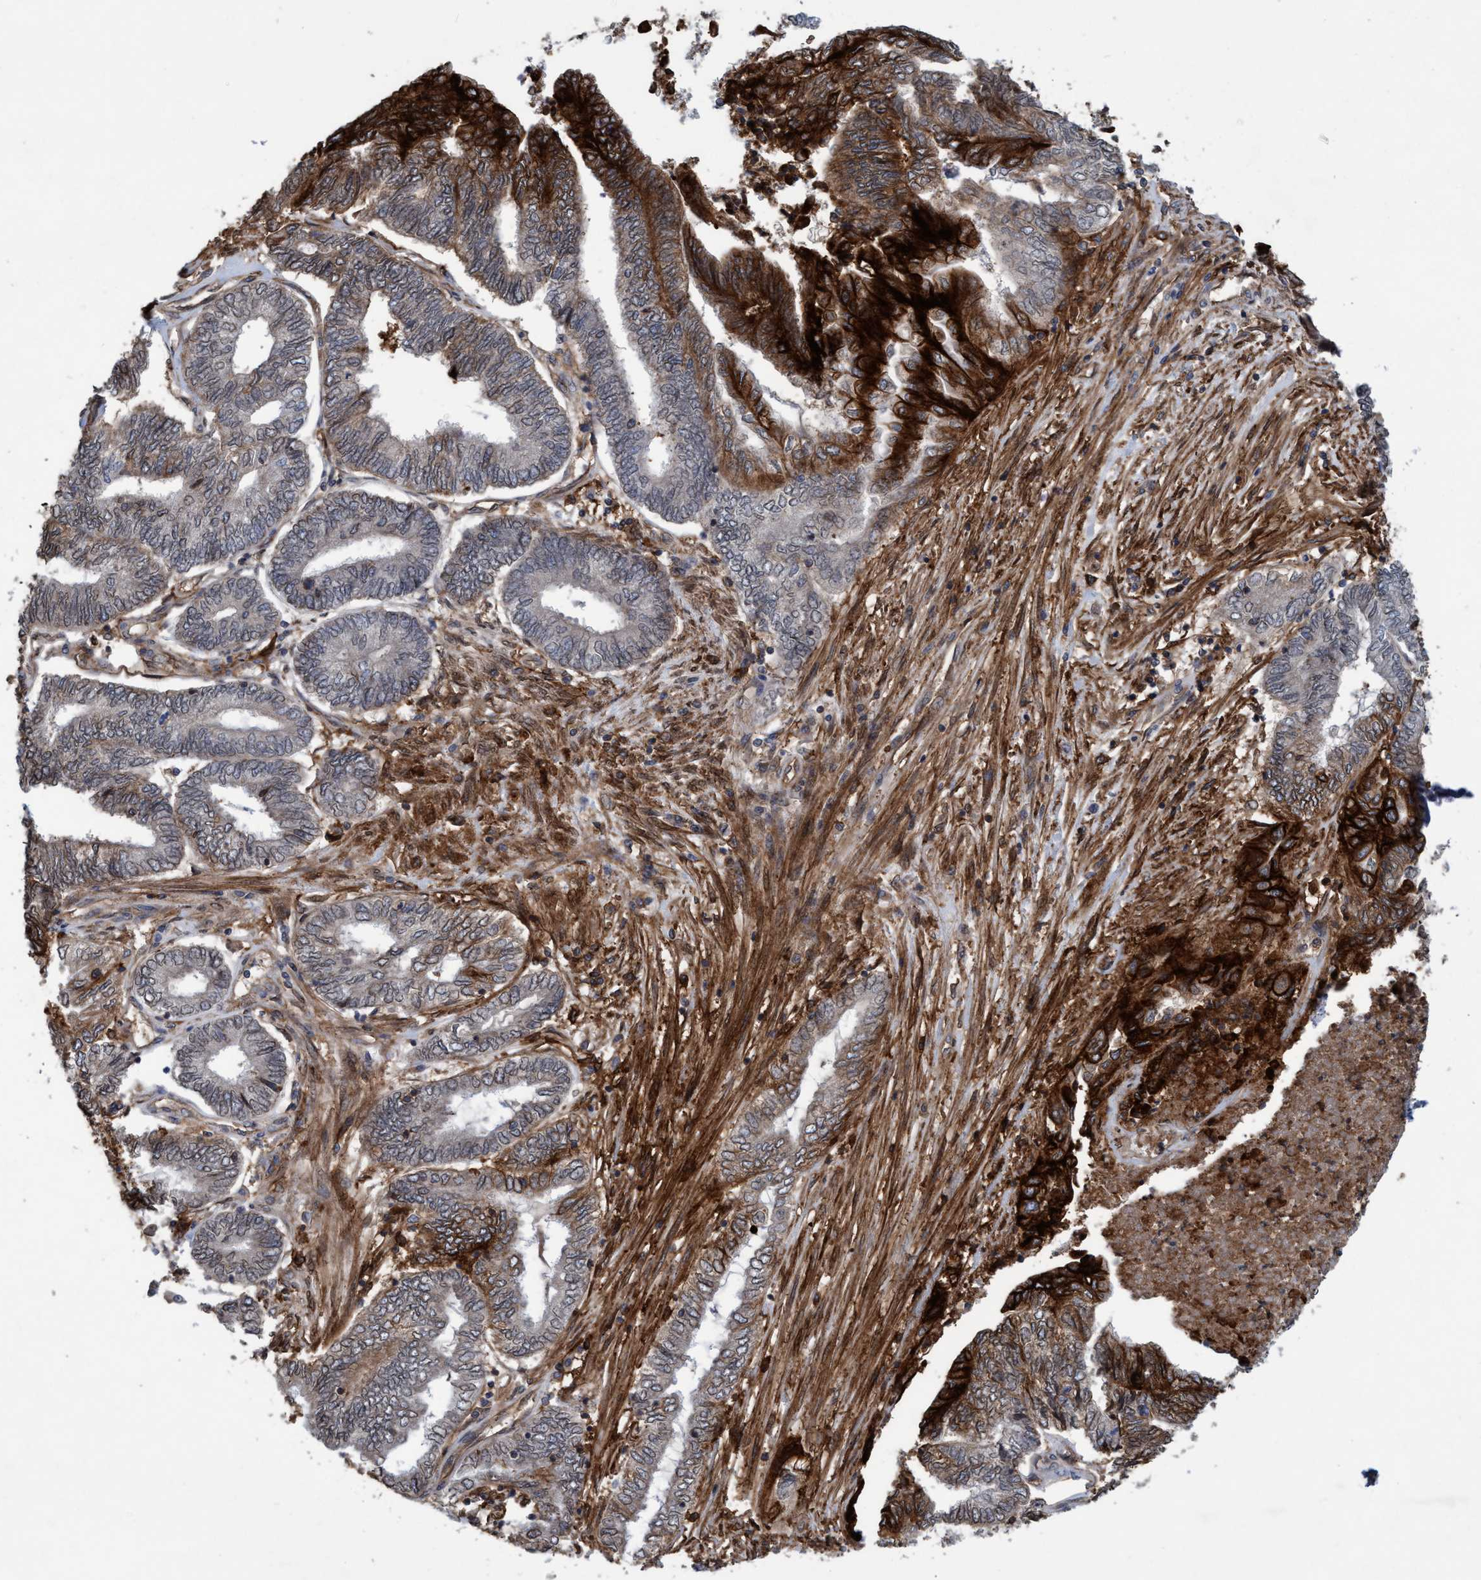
{"staining": {"intensity": "strong", "quantity": "<25%", "location": "cytoplasmic/membranous"}, "tissue": "endometrial cancer", "cell_type": "Tumor cells", "image_type": "cancer", "snomed": [{"axis": "morphology", "description": "Adenocarcinoma, NOS"}, {"axis": "topography", "description": "Uterus"}, {"axis": "topography", "description": "Endometrium"}], "caption": "Brown immunohistochemical staining in human endometrial cancer (adenocarcinoma) reveals strong cytoplasmic/membranous expression in approximately <25% of tumor cells. The staining is performed using DAB brown chromogen to label protein expression. The nuclei are counter-stained blue using hematoxylin.", "gene": "SLC16A3", "patient": {"sex": "female", "age": 70}}